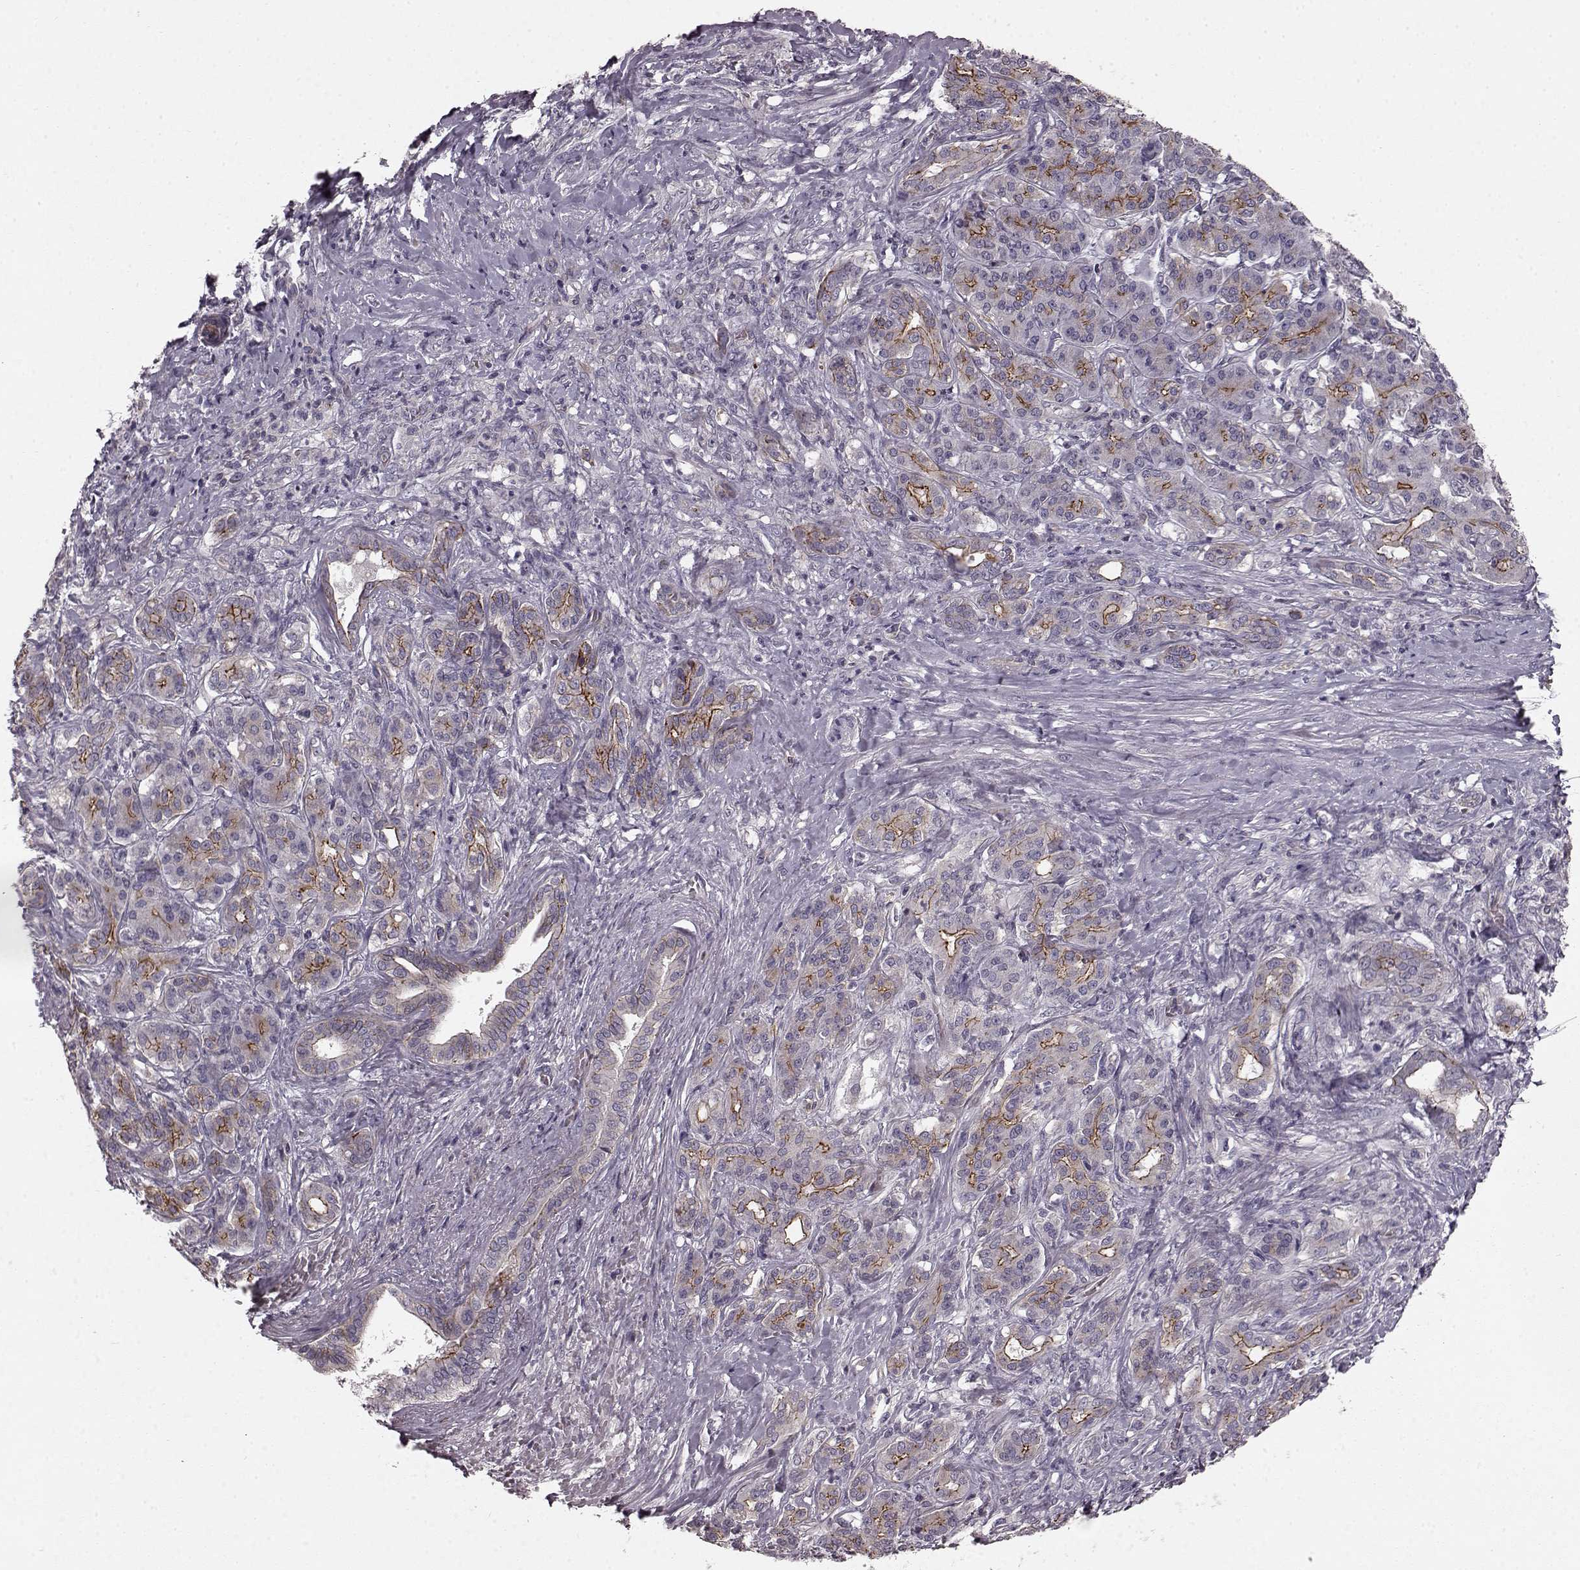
{"staining": {"intensity": "moderate", "quantity": "25%-75%", "location": "cytoplasmic/membranous"}, "tissue": "pancreatic cancer", "cell_type": "Tumor cells", "image_type": "cancer", "snomed": [{"axis": "morphology", "description": "Normal tissue, NOS"}, {"axis": "morphology", "description": "Inflammation, NOS"}, {"axis": "morphology", "description": "Adenocarcinoma, NOS"}, {"axis": "topography", "description": "Pancreas"}], "caption": "Moderate cytoplasmic/membranous positivity for a protein is present in approximately 25%-75% of tumor cells of pancreatic cancer using immunohistochemistry.", "gene": "SLC22A18", "patient": {"sex": "male", "age": 57}}